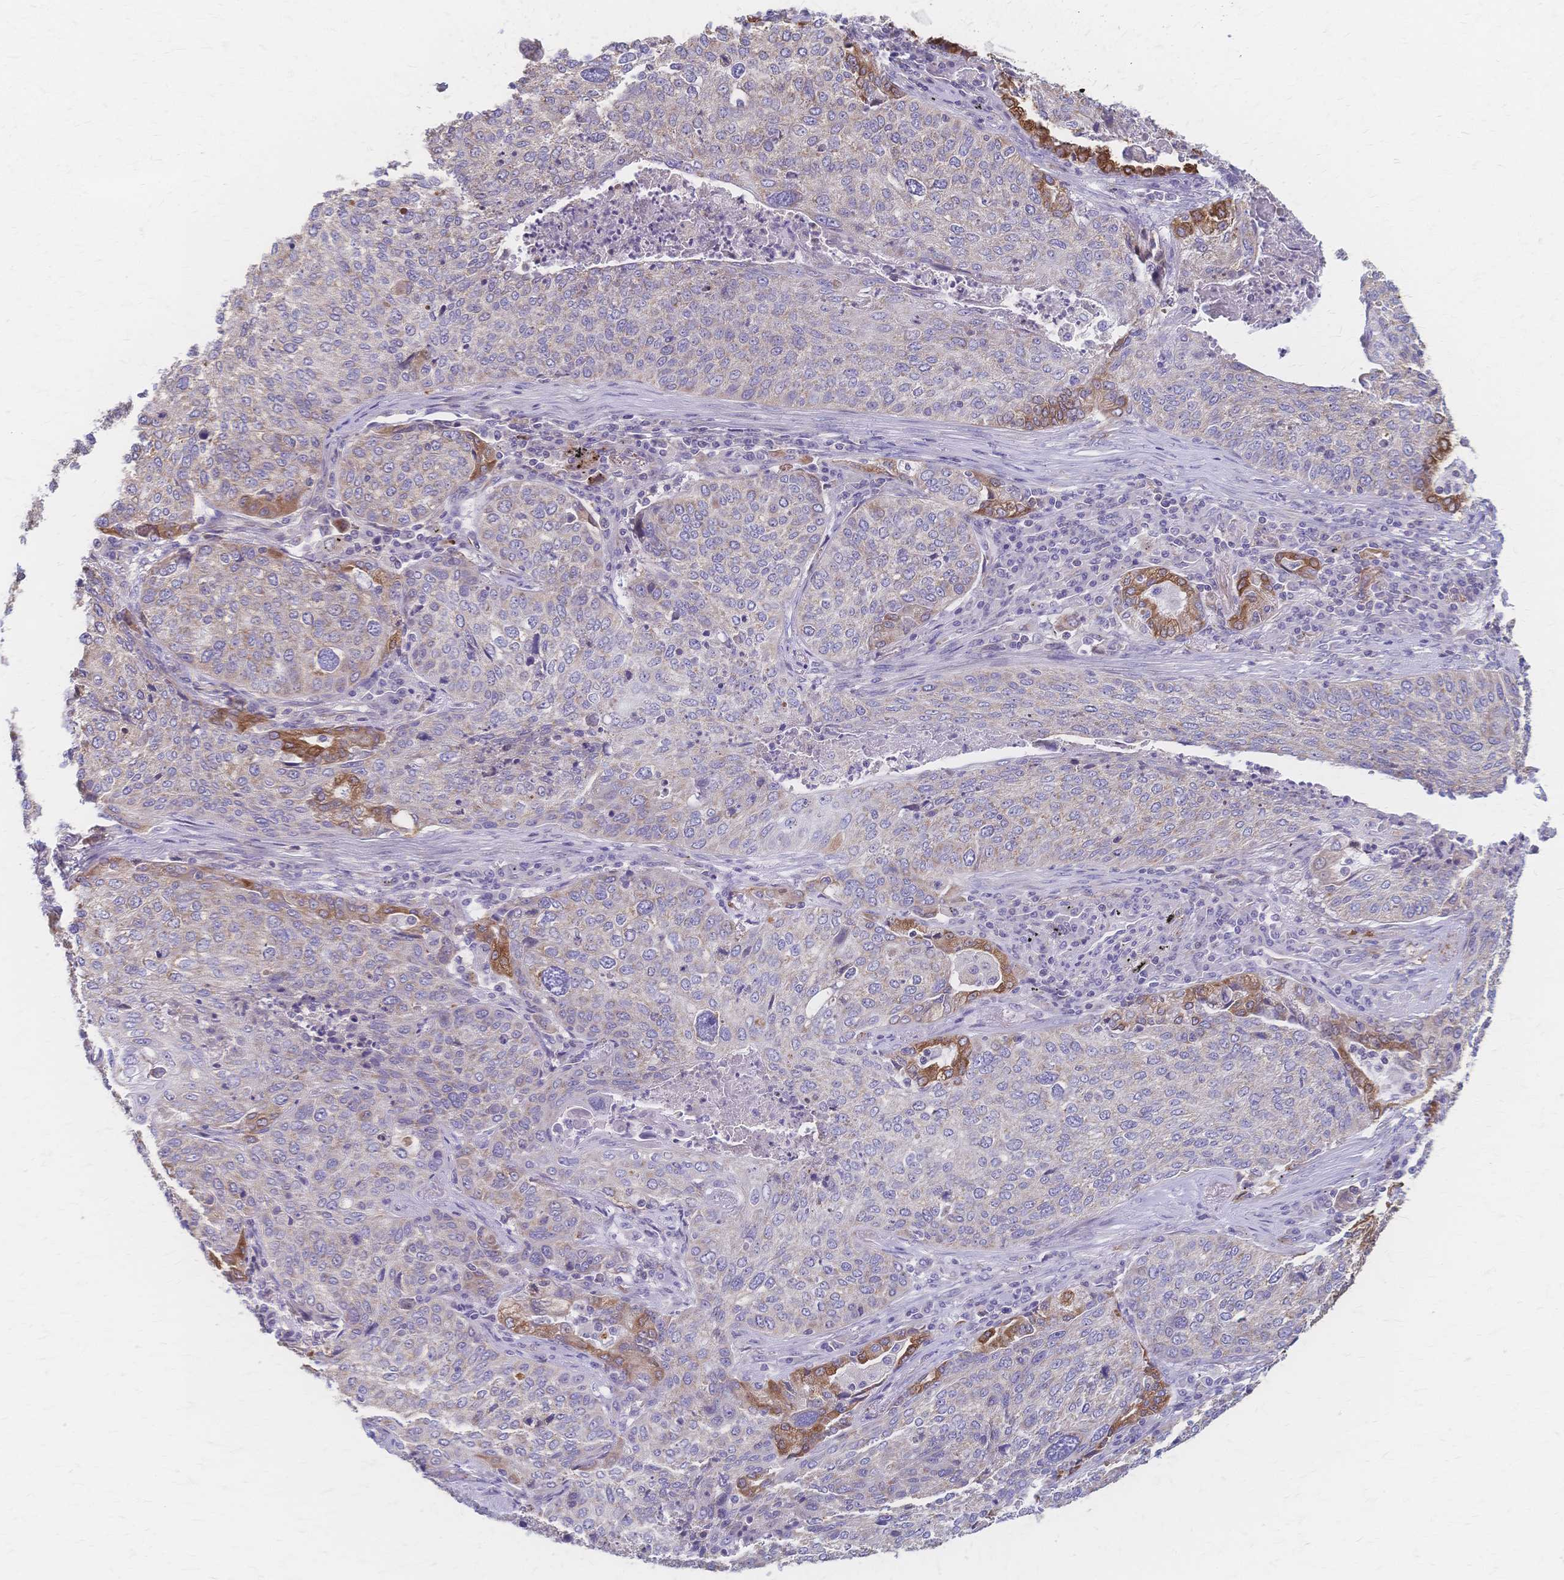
{"staining": {"intensity": "moderate", "quantity": "<25%", "location": "cytoplasmic/membranous"}, "tissue": "lung cancer", "cell_type": "Tumor cells", "image_type": "cancer", "snomed": [{"axis": "morphology", "description": "Squamous cell carcinoma, NOS"}, {"axis": "topography", "description": "Lung"}], "caption": "IHC (DAB (3,3'-diaminobenzidine)) staining of human lung squamous cell carcinoma exhibits moderate cytoplasmic/membranous protein expression in approximately <25% of tumor cells.", "gene": "CYB5A", "patient": {"sex": "male", "age": 63}}